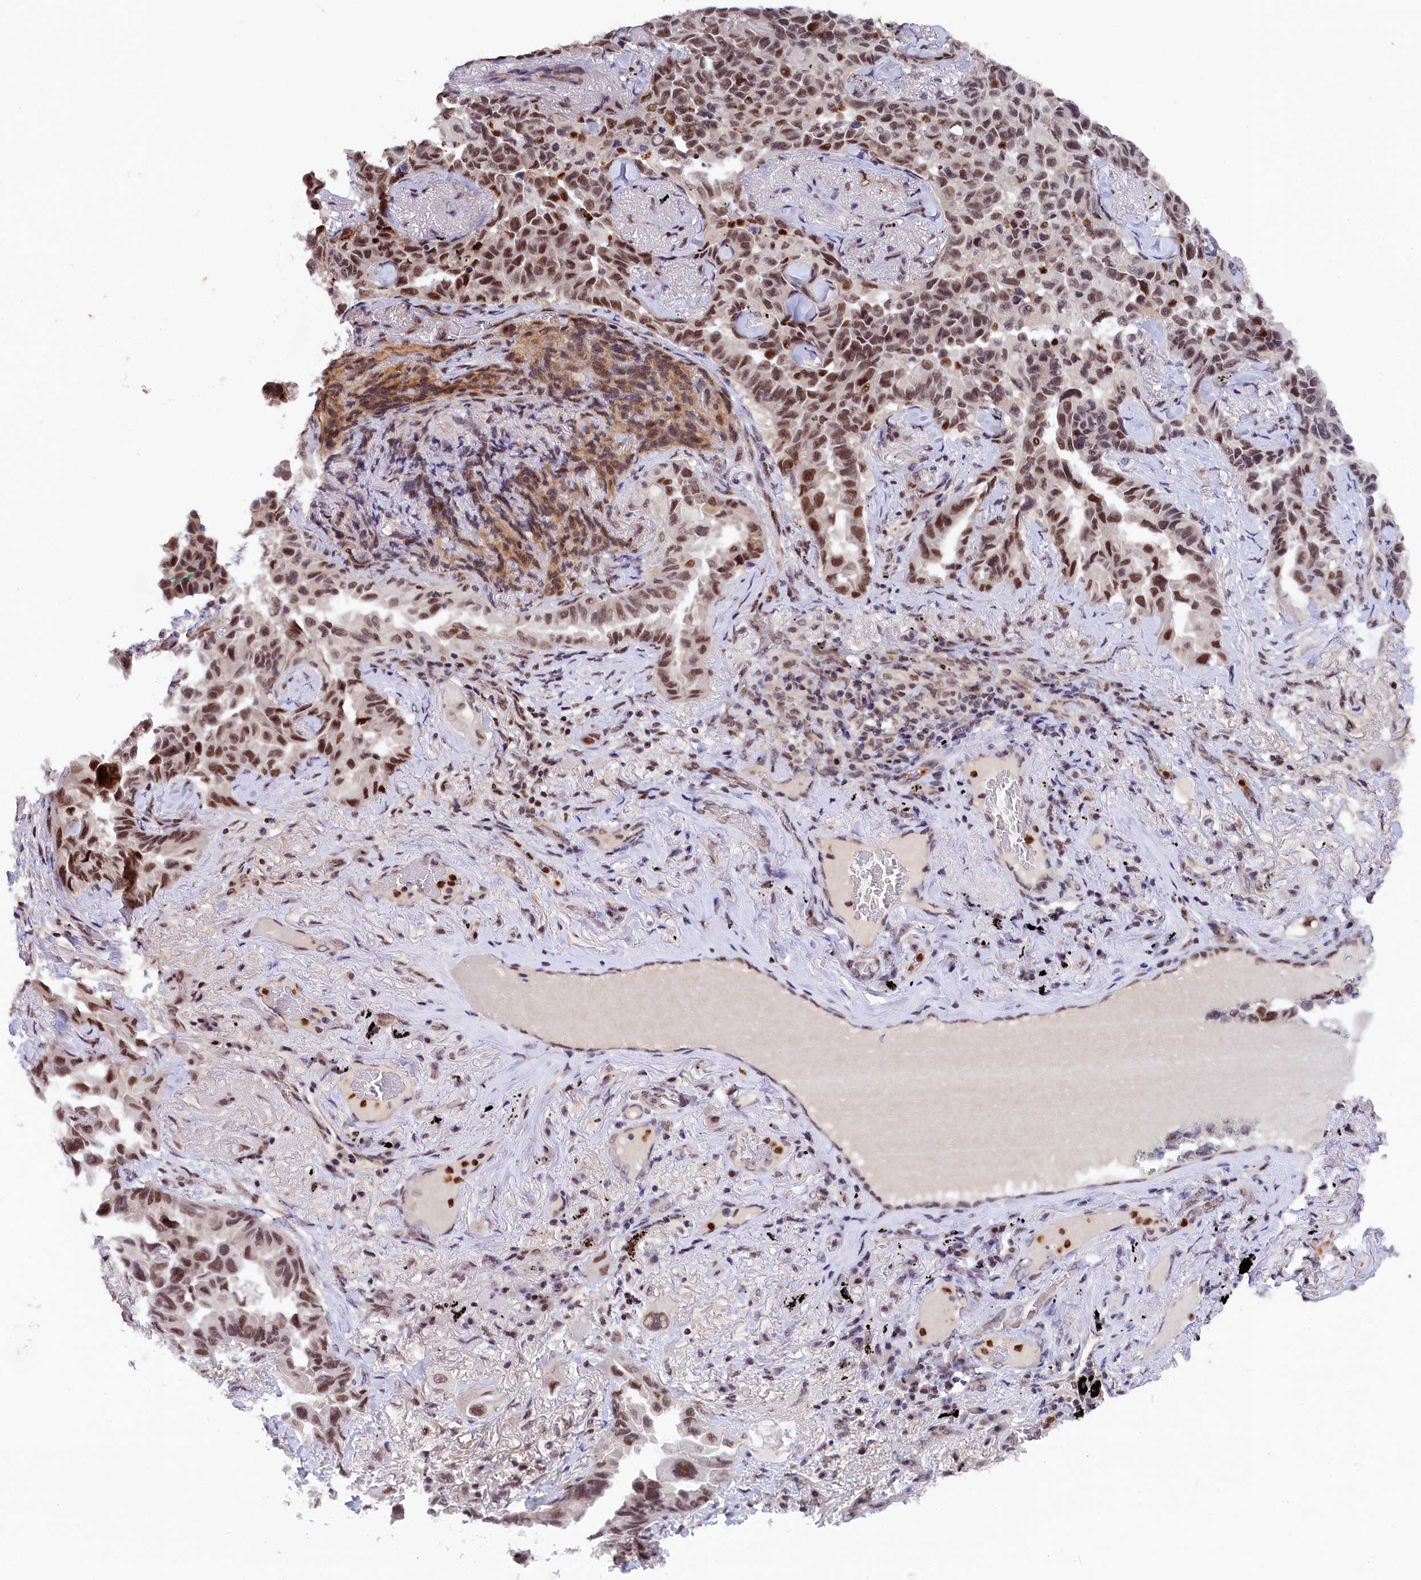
{"staining": {"intensity": "moderate", "quantity": "25%-75%", "location": "nuclear"}, "tissue": "lung cancer", "cell_type": "Tumor cells", "image_type": "cancer", "snomed": [{"axis": "morphology", "description": "Adenocarcinoma, NOS"}, {"axis": "topography", "description": "Lung"}], "caption": "Adenocarcinoma (lung) tissue demonstrates moderate nuclear positivity in about 25%-75% of tumor cells, visualized by immunohistochemistry.", "gene": "ADIG", "patient": {"sex": "female", "age": 67}}